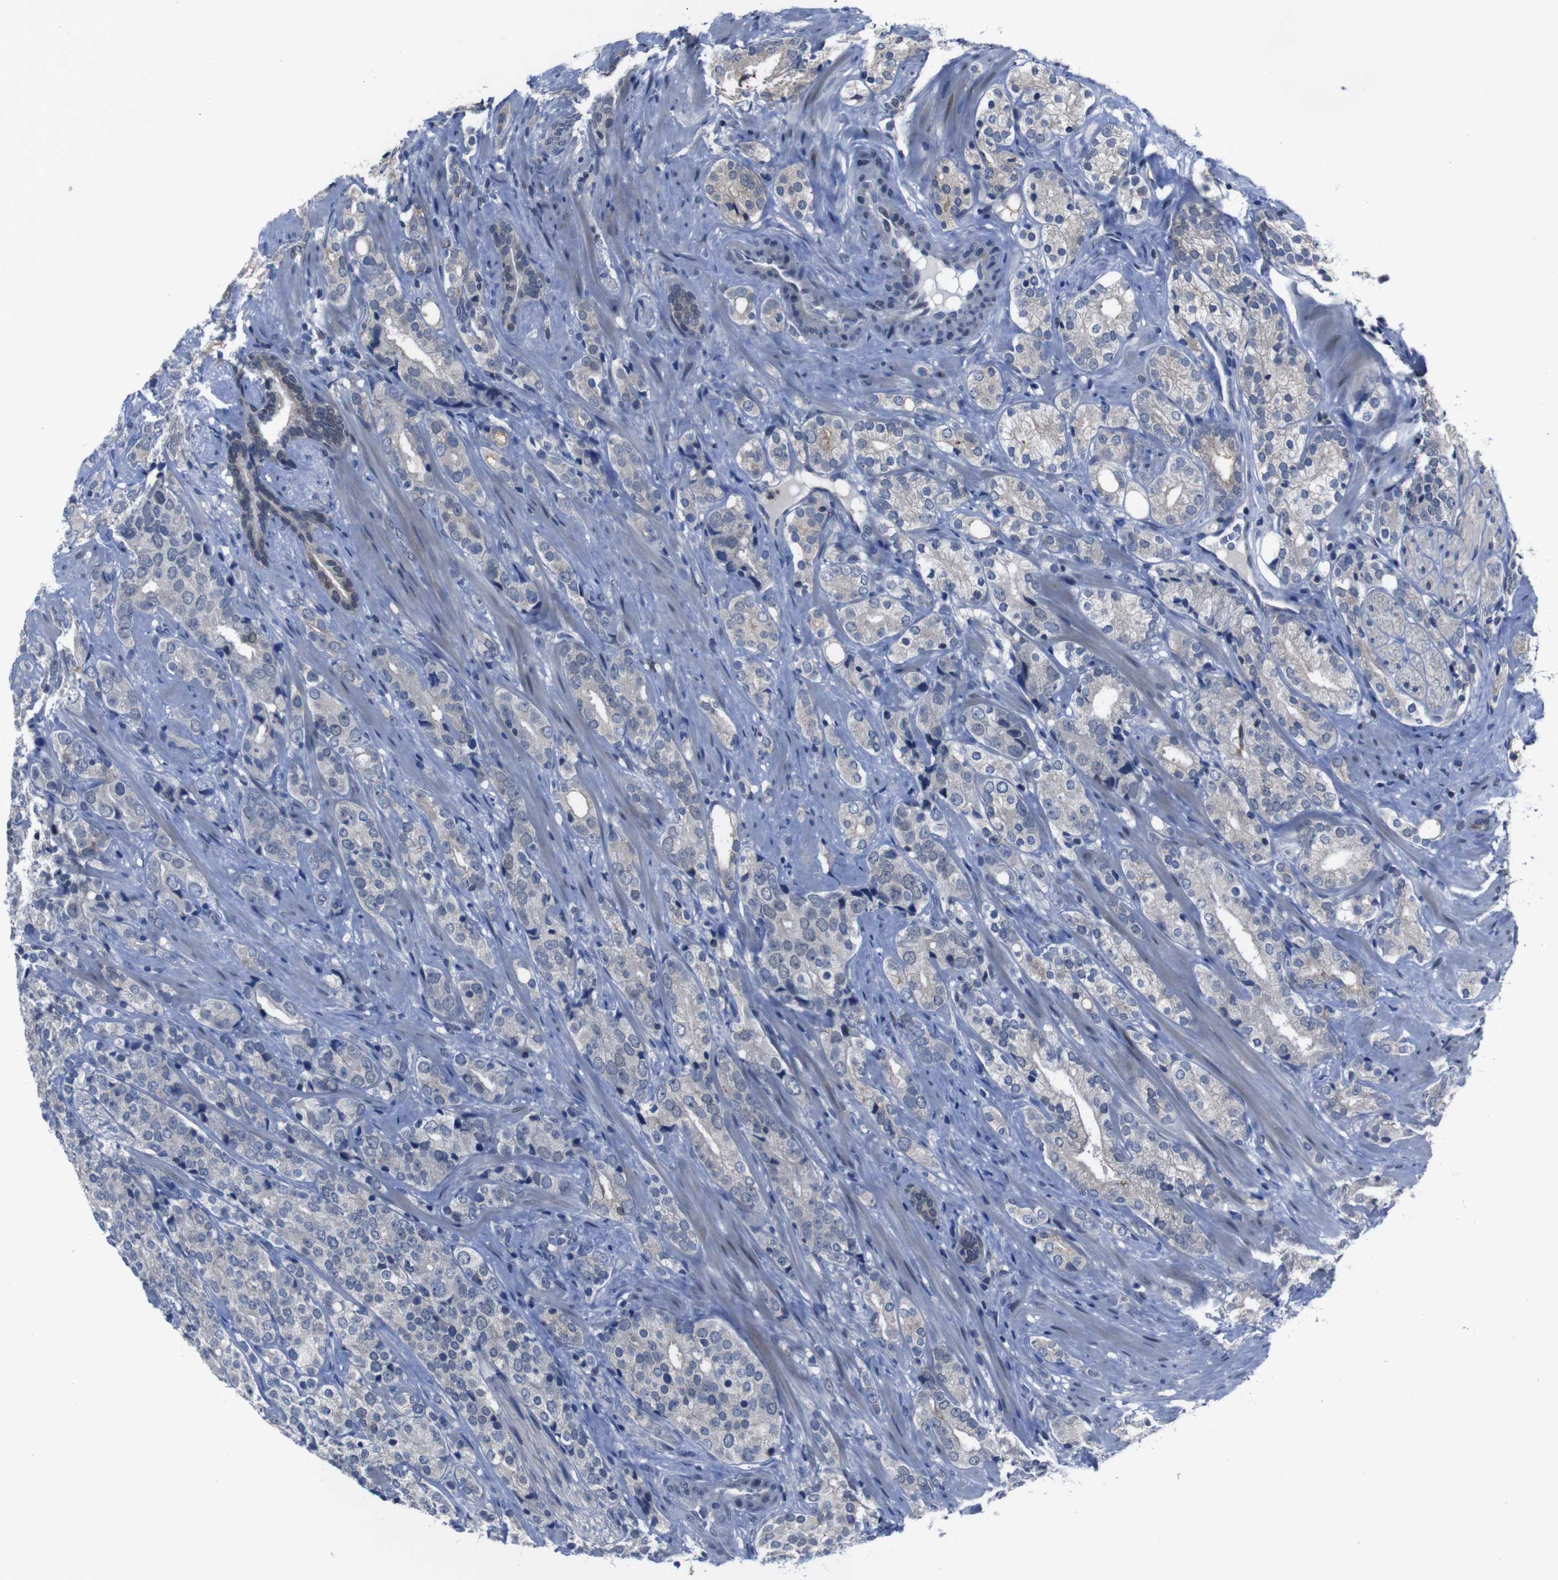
{"staining": {"intensity": "weak", "quantity": "<25%", "location": "cytoplasmic/membranous"}, "tissue": "prostate cancer", "cell_type": "Tumor cells", "image_type": "cancer", "snomed": [{"axis": "morphology", "description": "Adenocarcinoma, High grade"}, {"axis": "topography", "description": "Prostate"}], "caption": "DAB (3,3'-diaminobenzidine) immunohistochemical staining of prostate adenocarcinoma (high-grade) shows no significant staining in tumor cells.", "gene": "SEMA4B", "patient": {"sex": "male", "age": 71}}